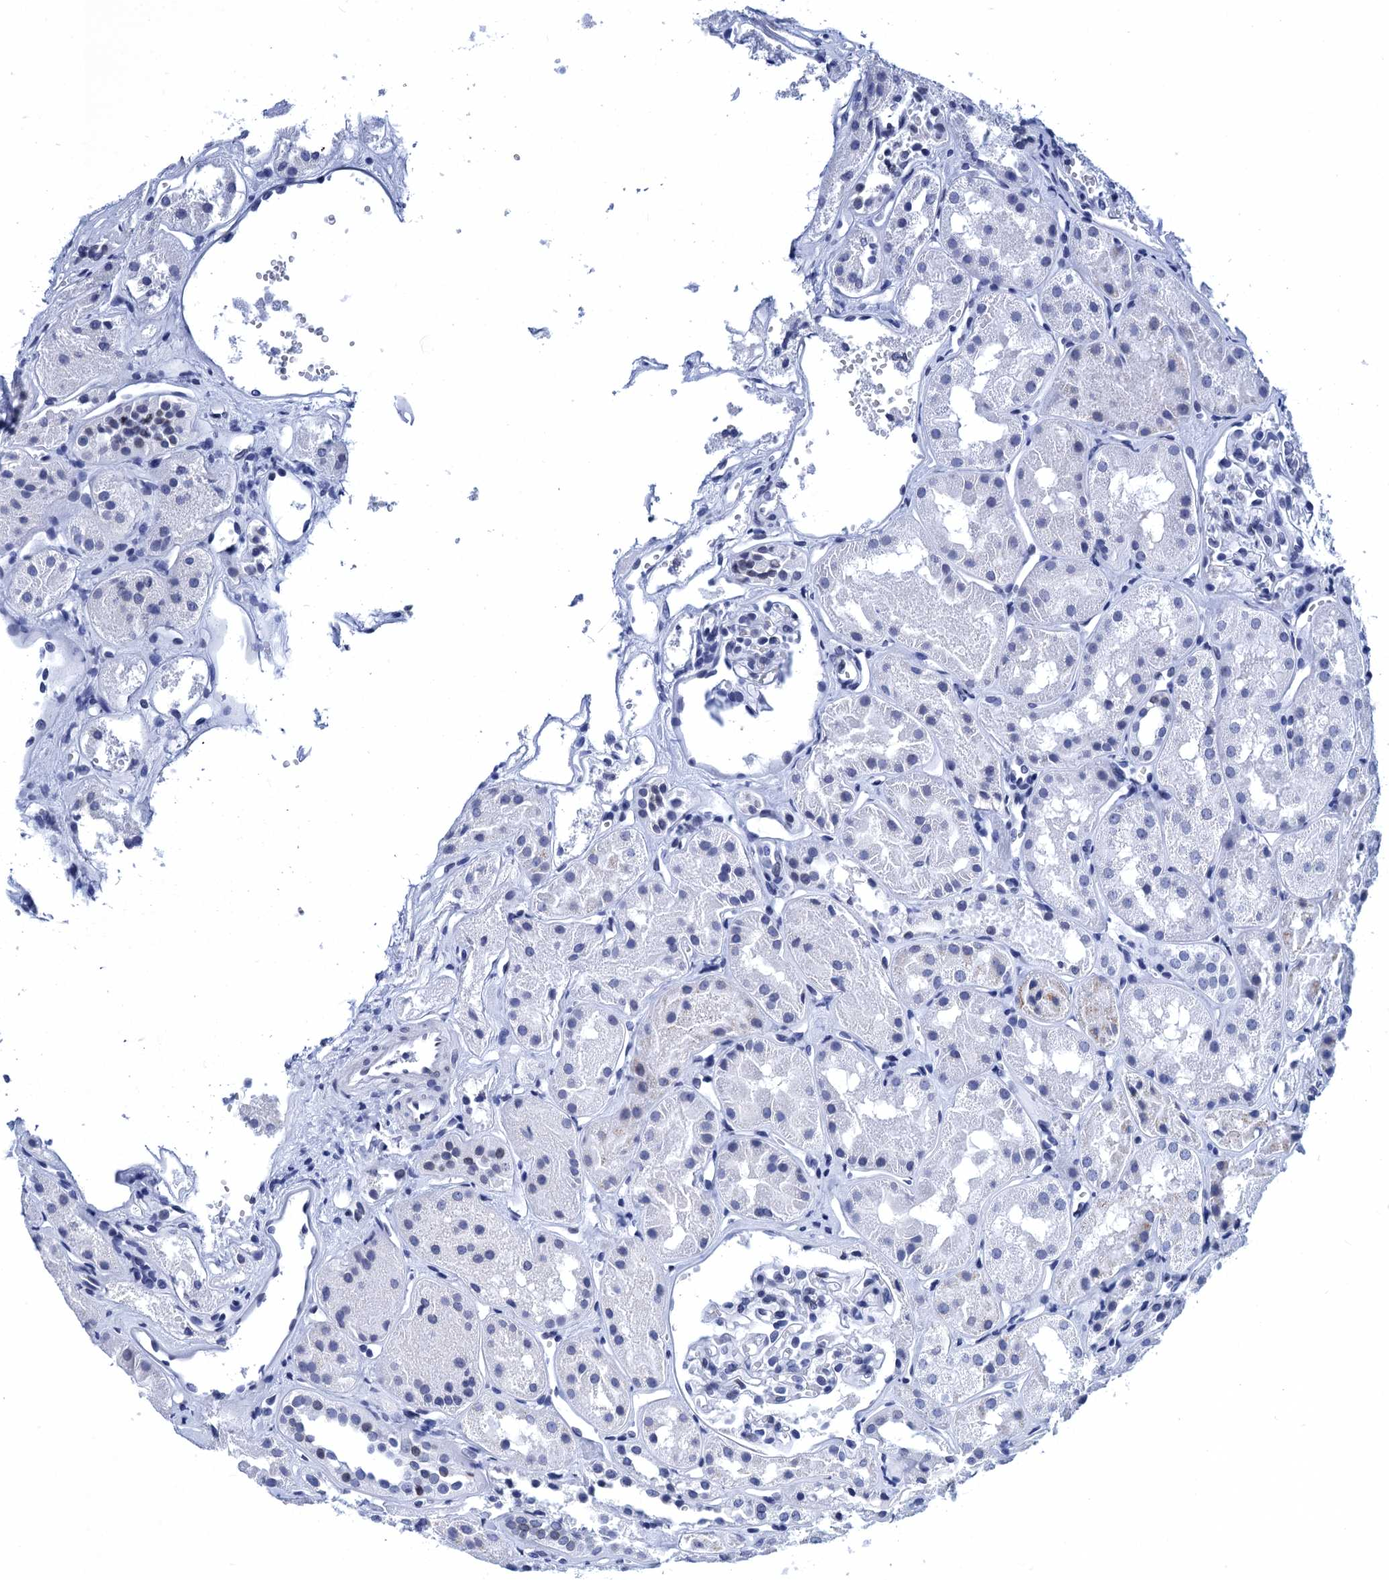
{"staining": {"intensity": "negative", "quantity": "none", "location": "none"}, "tissue": "kidney", "cell_type": "Cells in glomeruli", "image_type": "normal", "snomed": [{"axis": "morphology", "description": "Normal tissue, NOS"}, {"axis": "topography", "description": "Kidney"}], "caption": "This is a image of IHC staining of unremarkable kidney, which shows no staining in cells in glomeruli.", "gene": "METTL25", "patient": {"sex": "male", "age": 16}}